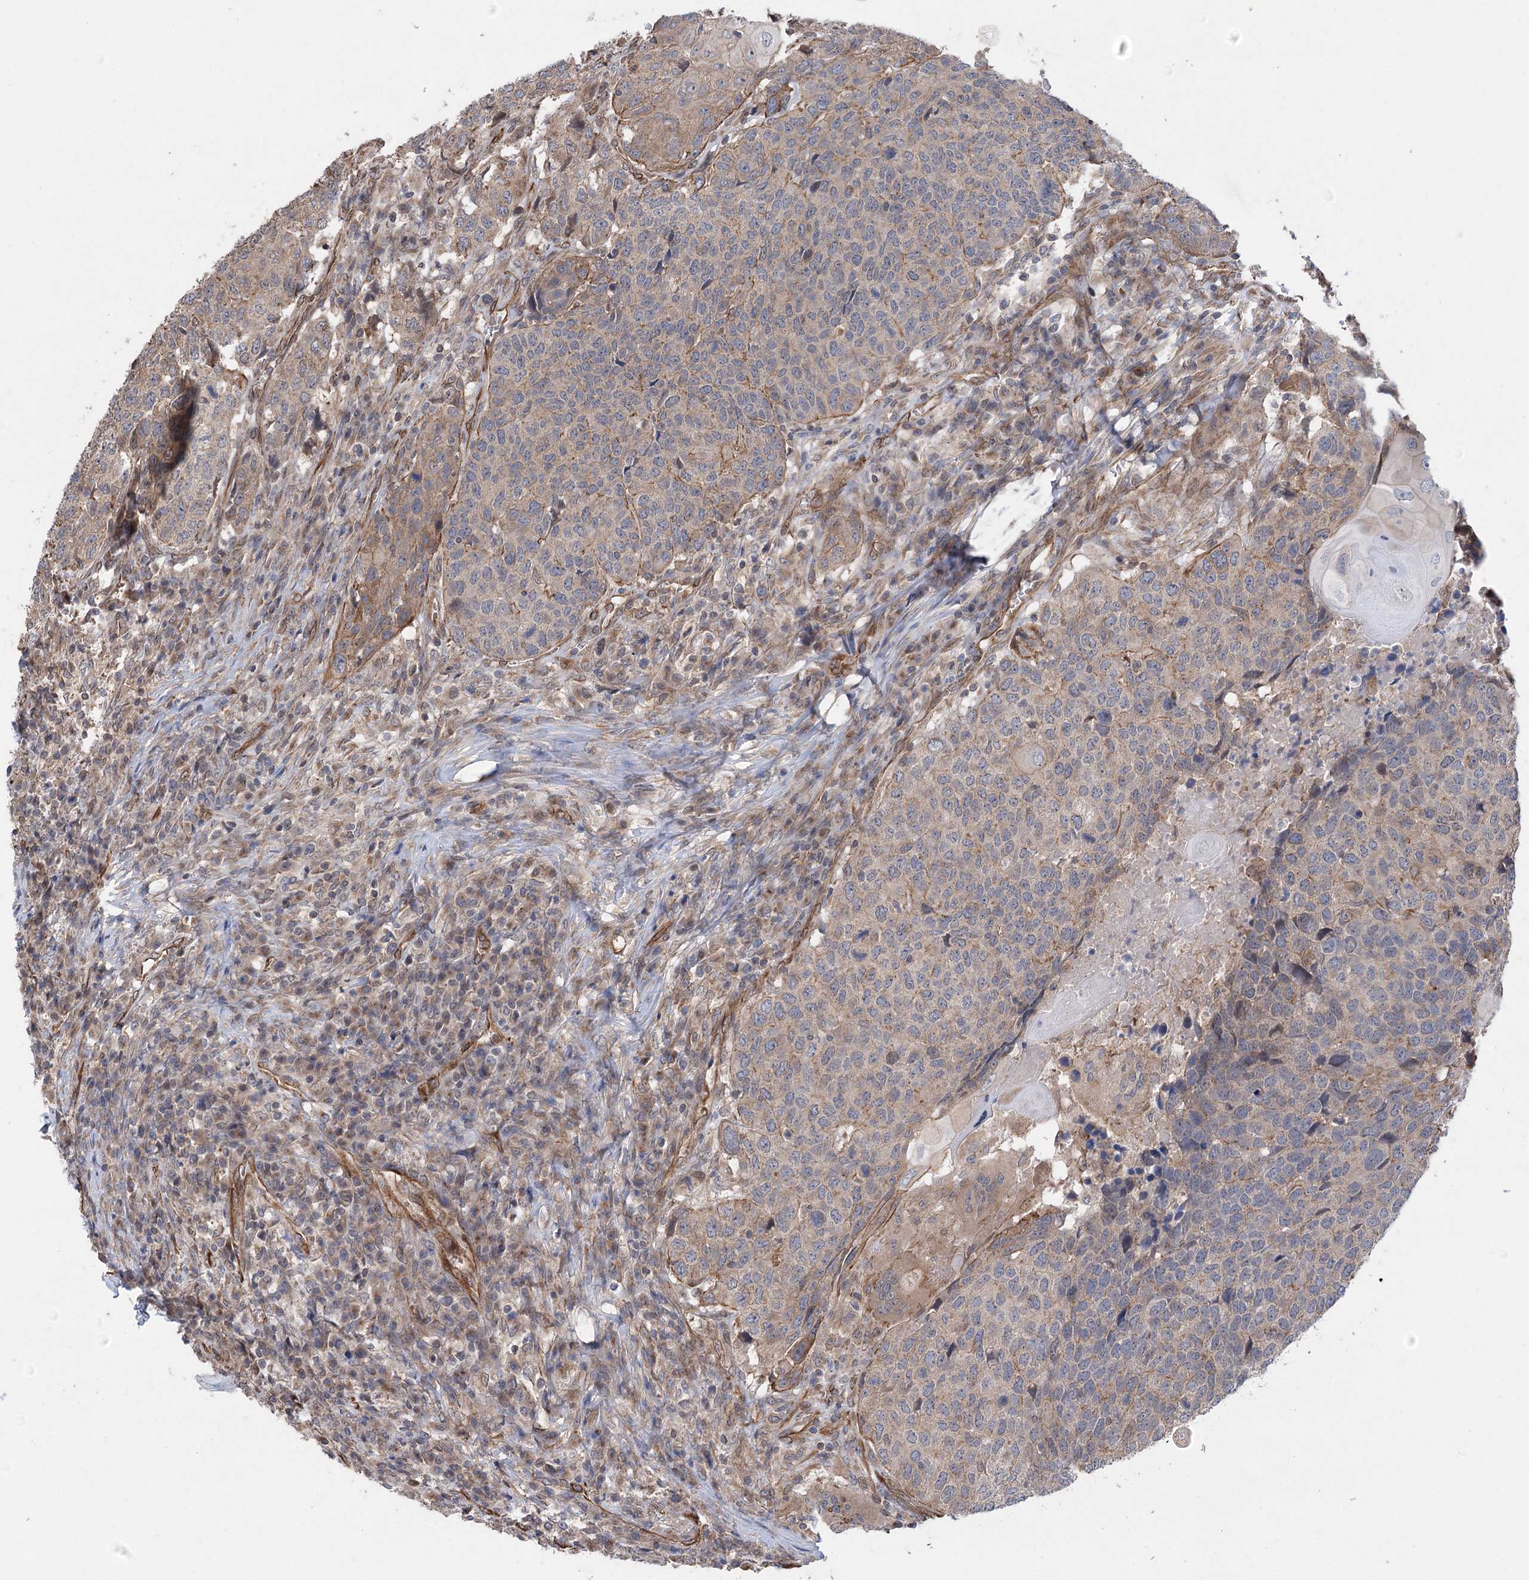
{"staining": {"intensity": "negative", "quantity": "none", "location": "none"}, "tissue": "head and neck cancer", "cell_type": "Tumor cells", "image_type": "cancer", "snomed": [{"axis": "morphology", "description": "Squamous cell carcinoma, NOS"}, {"axis": "topography", "description": "Head-Neck"}], "caption": "This is a photomicrograph of IHC staining of head and neck cancer (squamous cell carcinoma), which shows no expression in tumor cells.", "gene": "RWDD4", "patient": {"sex": "male", "age": 66}}